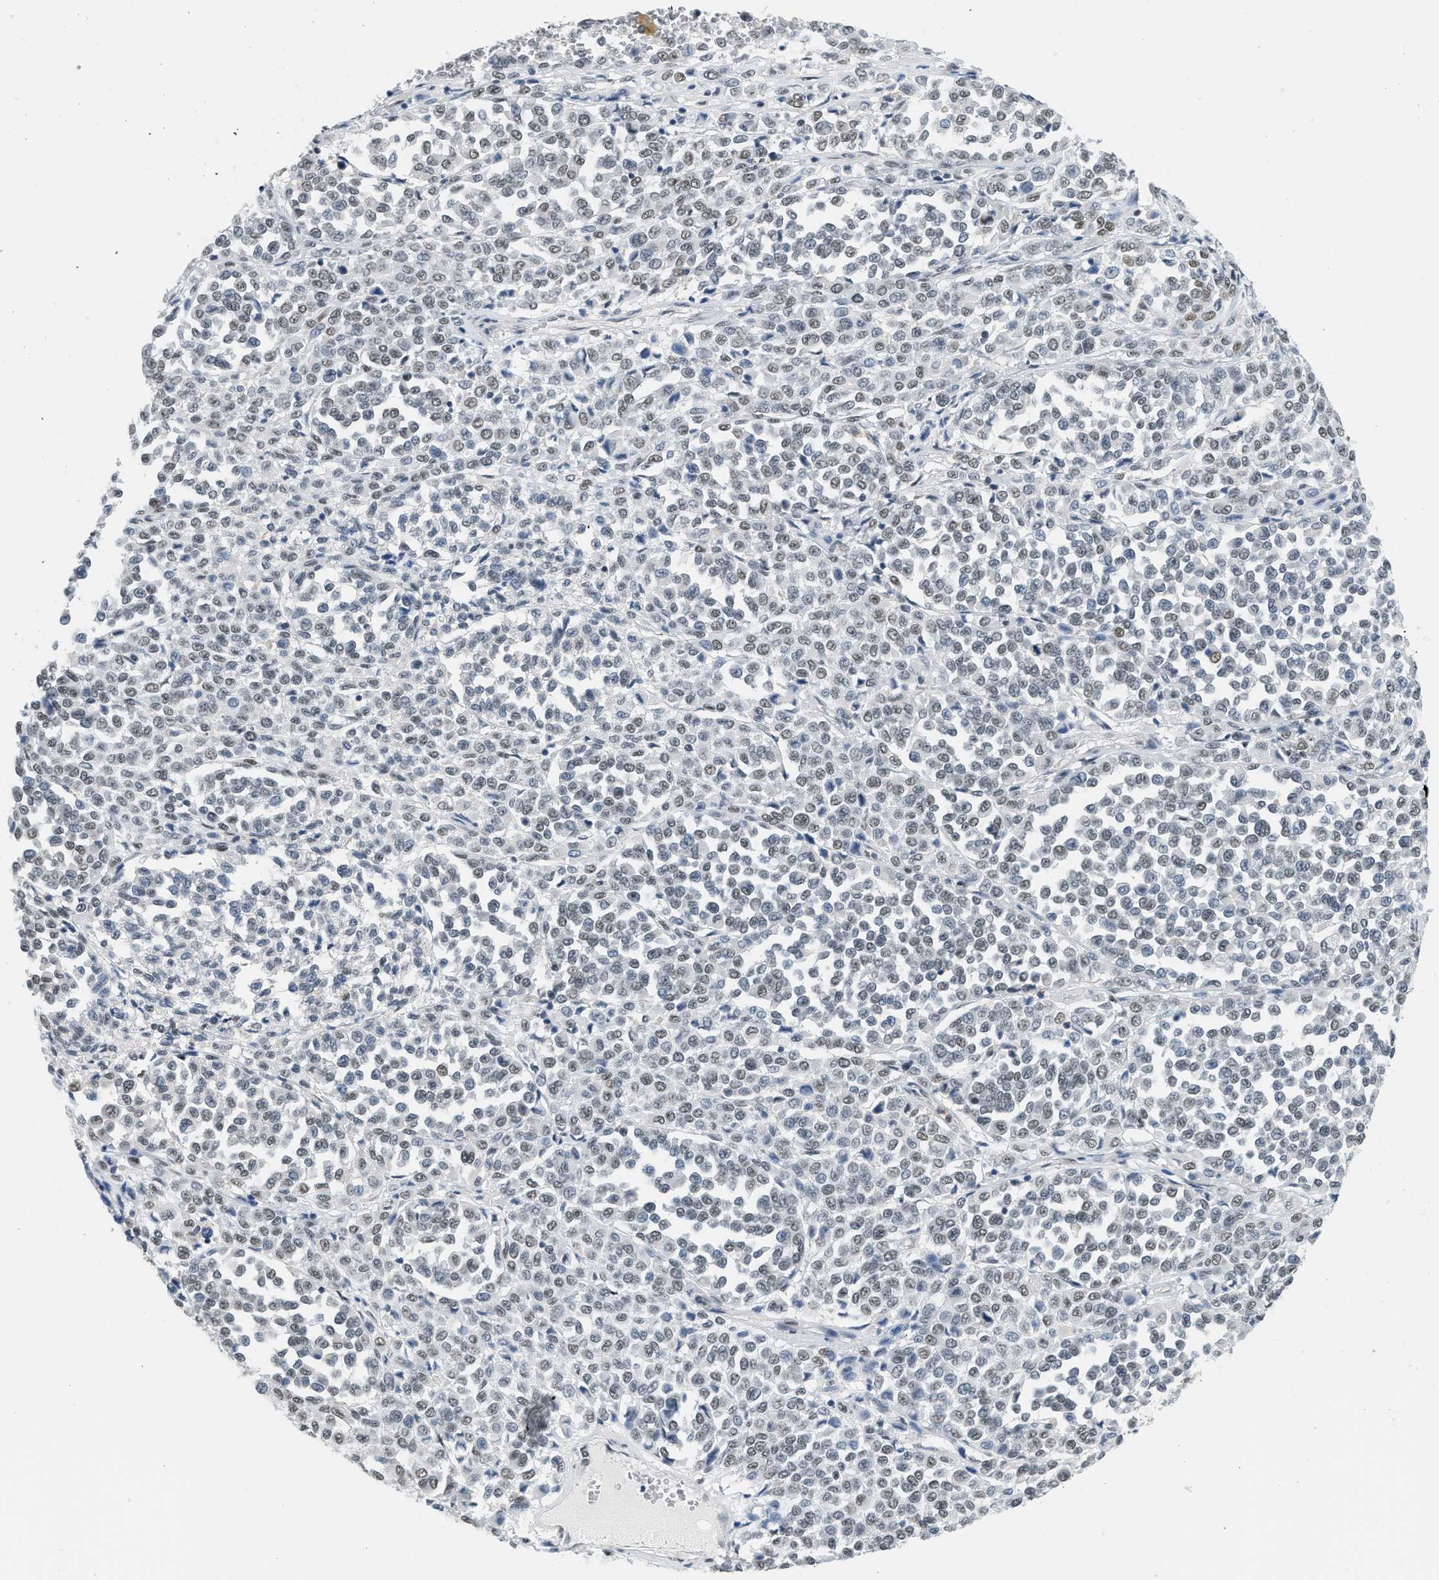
{"staining": {"intensity": "weak", "quantity": "<25%", "location": "nuclear"}, "tissue": "melanoma", "cell_type": "Tumor cells", "image_type": "cancer", "snomed": [{"axis": "morphology", "description": "Malignant melanoma, Metastatic site"}, {"axis": "topography", "description": "Pancreas"}], "caption": "An image of human melanoma is negative for staining in tumor cells.", "gene": "HIPK1", "patient": {"sex": "female", "age": 30}}